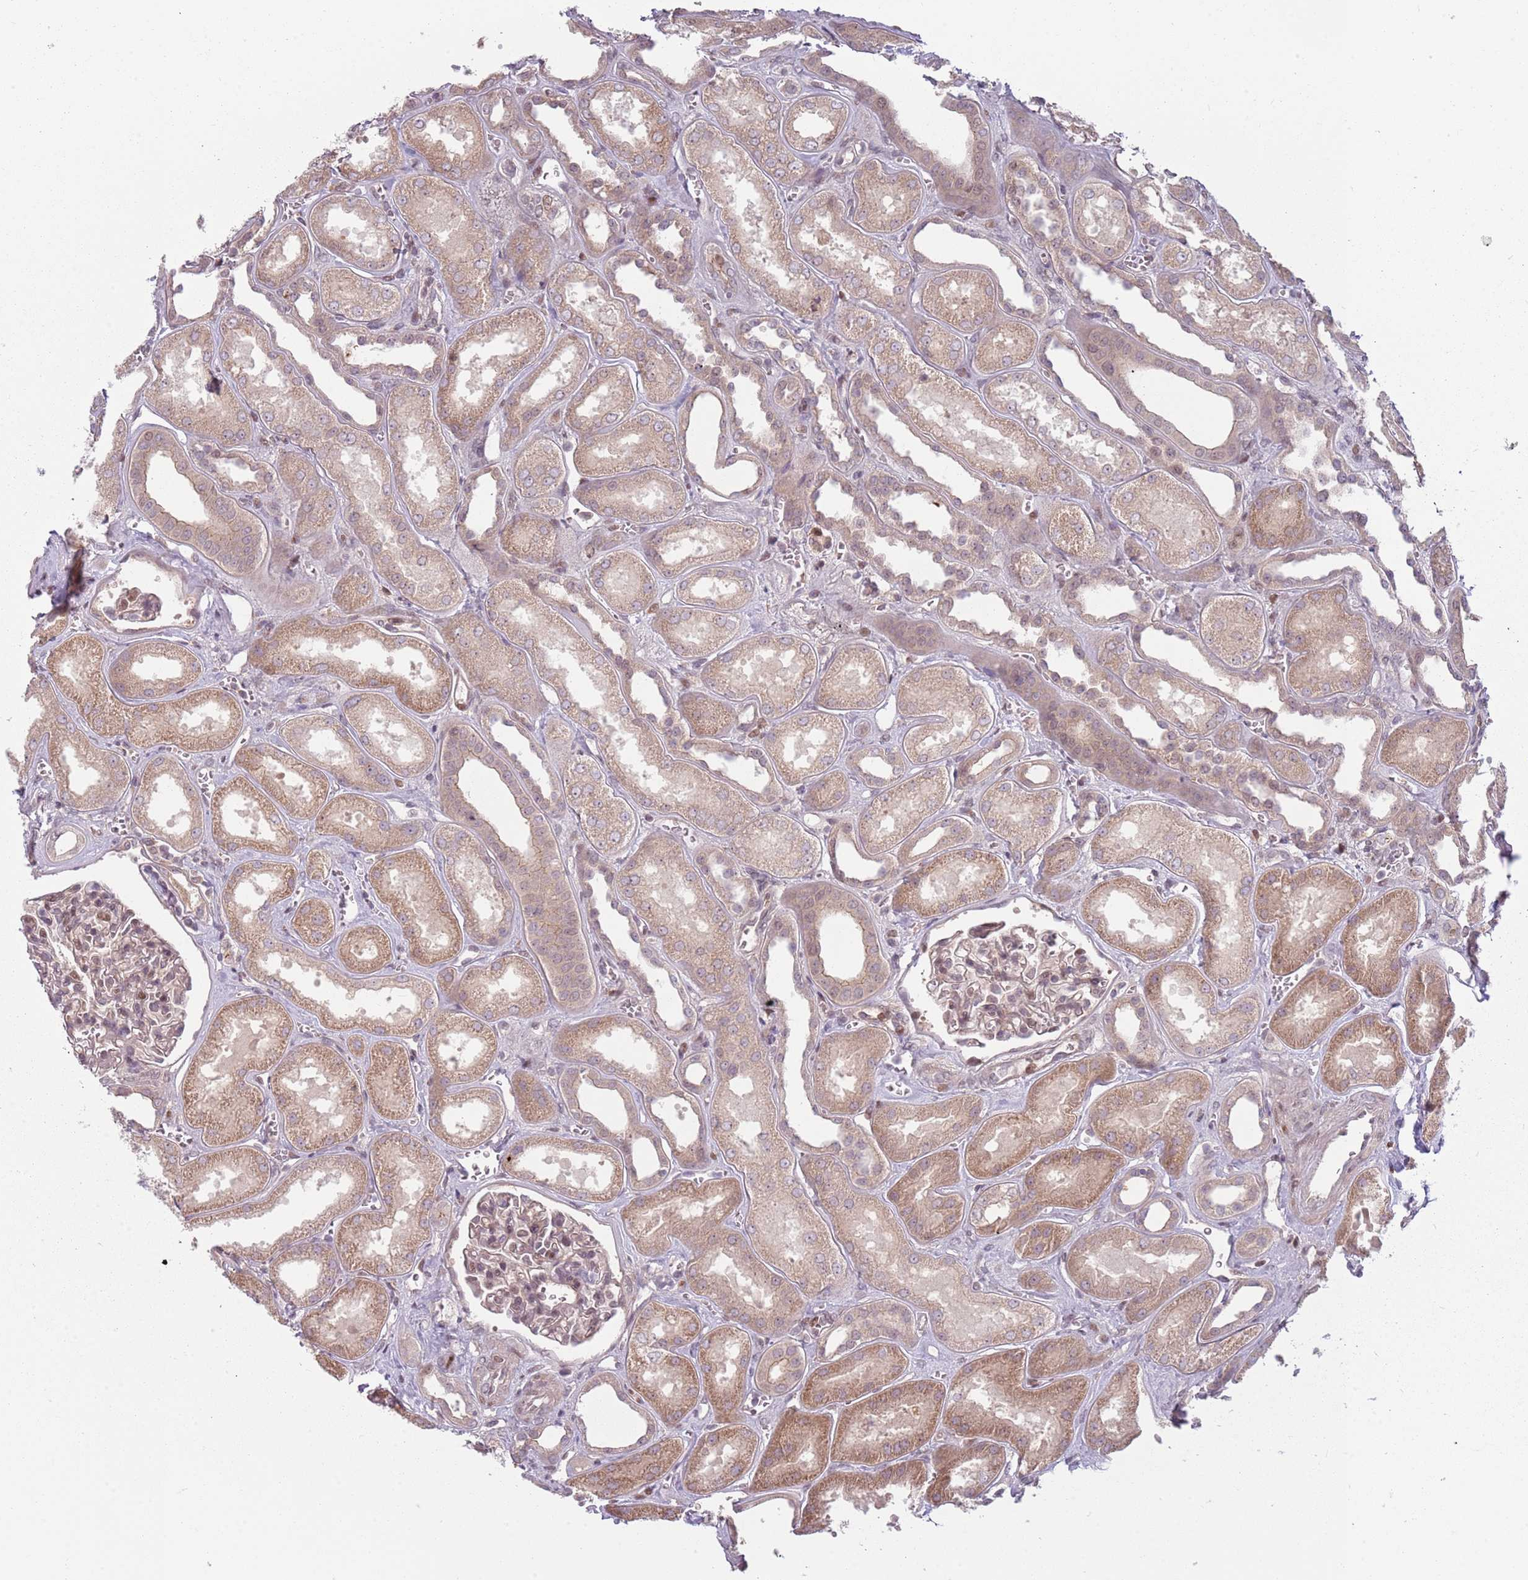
{"staining": {"intensity": "moderate", "quantity": "25%-75%", "location": "cytoplasmic/membranous,nuclear"}, "tissue": "kidney", "cell_type": "Cells in glomeruli", "image_type": "normal", "snomed": [{"axis": "morphology", "description": "Normal tissue, NOS"}, {"axis": "morphology", "description": "Adenocarcinoma, NOS"}, {"axis": "topography", "description": "Kidney"}], "caption": "Protein staining by immunohistochemistry demonstrates moderate cytoplasmic/membranous,nuclear expression in about 25%-75% of cells in glomeruli in normal kidney.", "gene": "ADGRG1", "patient": {"sex": "female", "age": 68}}